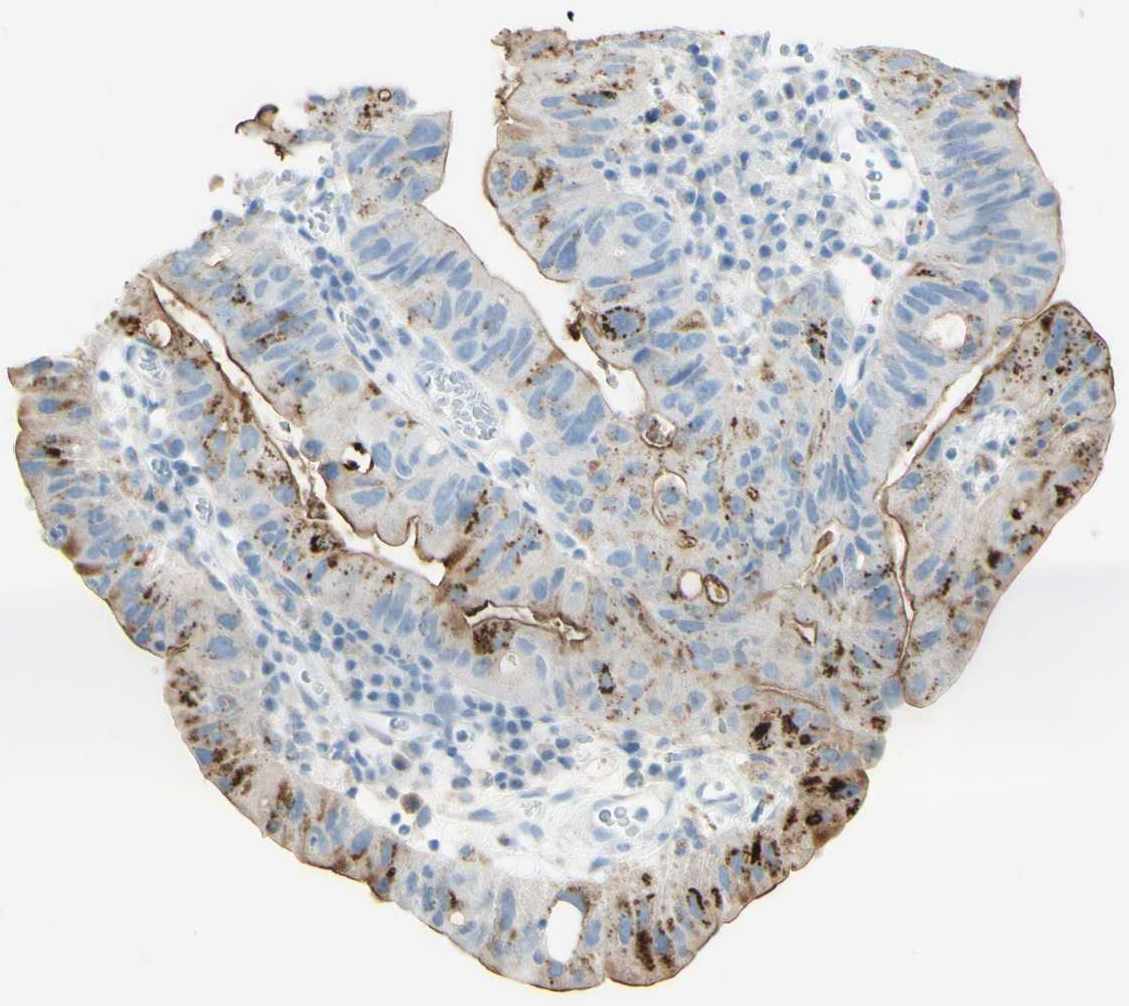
{"staining": {"intensity": "strong", "quantity": "<25%", "location": "cytoplasmic/membranous"}, "tissue": "stomach cancer", "cell_type": "Tumor cells", "image_type": "cancer", "snomed": [{"axis": "morphology", "description": "Adenocarcinoma, NOS"}, {"axis": "topography", "description": "Stomach"}], "caption": "A brown stain labels strong cytoplasmic/membranous positivity of a protein in adenocarcinoma (stomach) tumor cells. The staining was performed using DAB (3,3'-diaminobenzidine), with brown indicating positive protein expression. Nuclei are stained blue with hematoxylin.", "gene": "TSPAN1", "patient": {"sex": "male", "age": 59}}